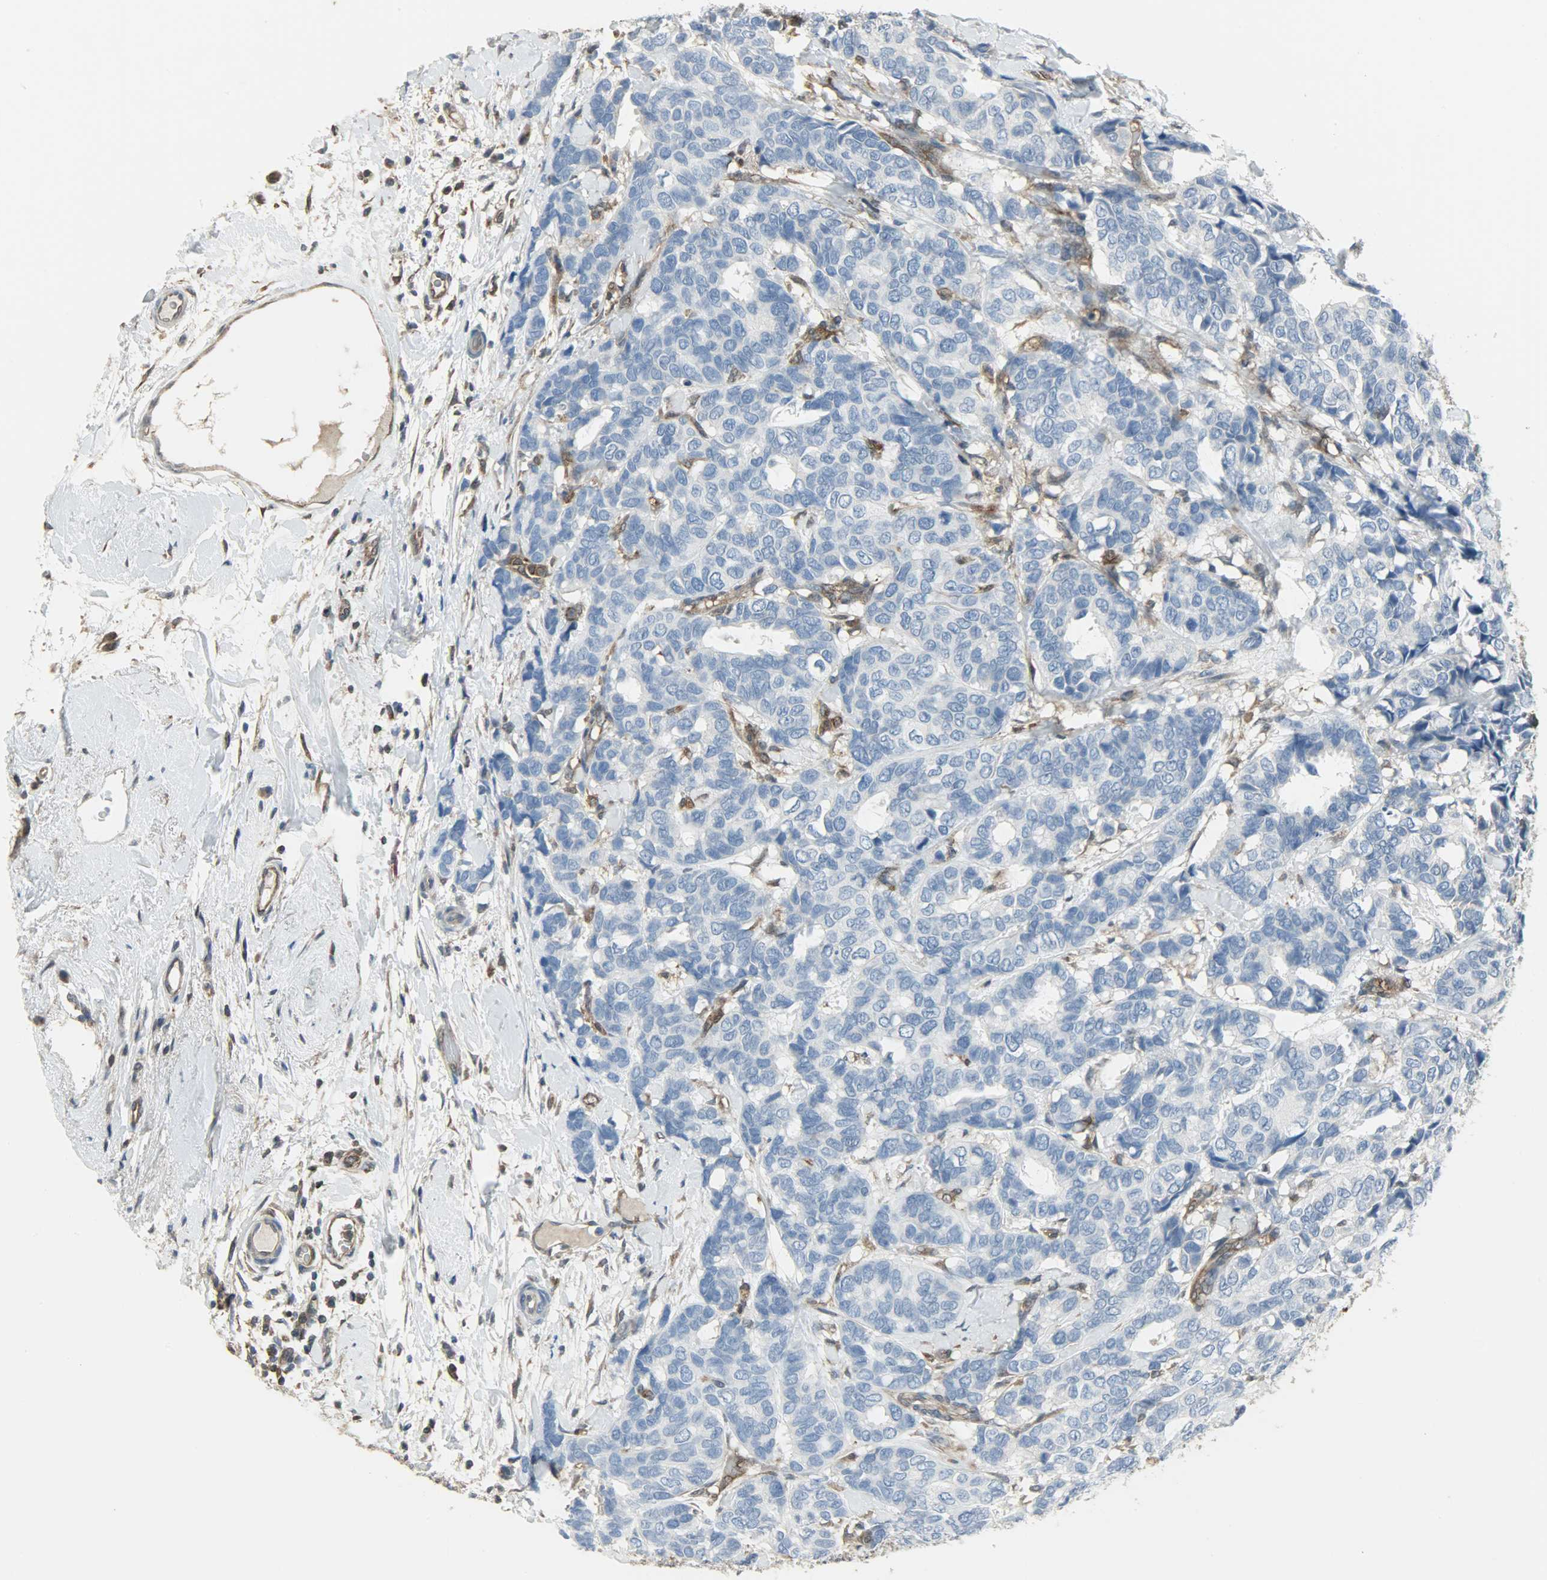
{"staining": {"intensity": "negative", "quantity": "none", "location": "none"}, "tissue": "breast cancer", "cell_type": "Tumor cells", "image_type": "cancer", "snomed": [{"axis": "morphology", "description": "Duct carcinoma"}, {"axis": "topography", "description": "Breast"}], "caption": "This is an immunohistochemistry image of breast cancer (invasive ductal carcinoma). There is no staining in tumor cells.", "gene": "LDHB", "patient": {"sex": "female", "age": 87}}